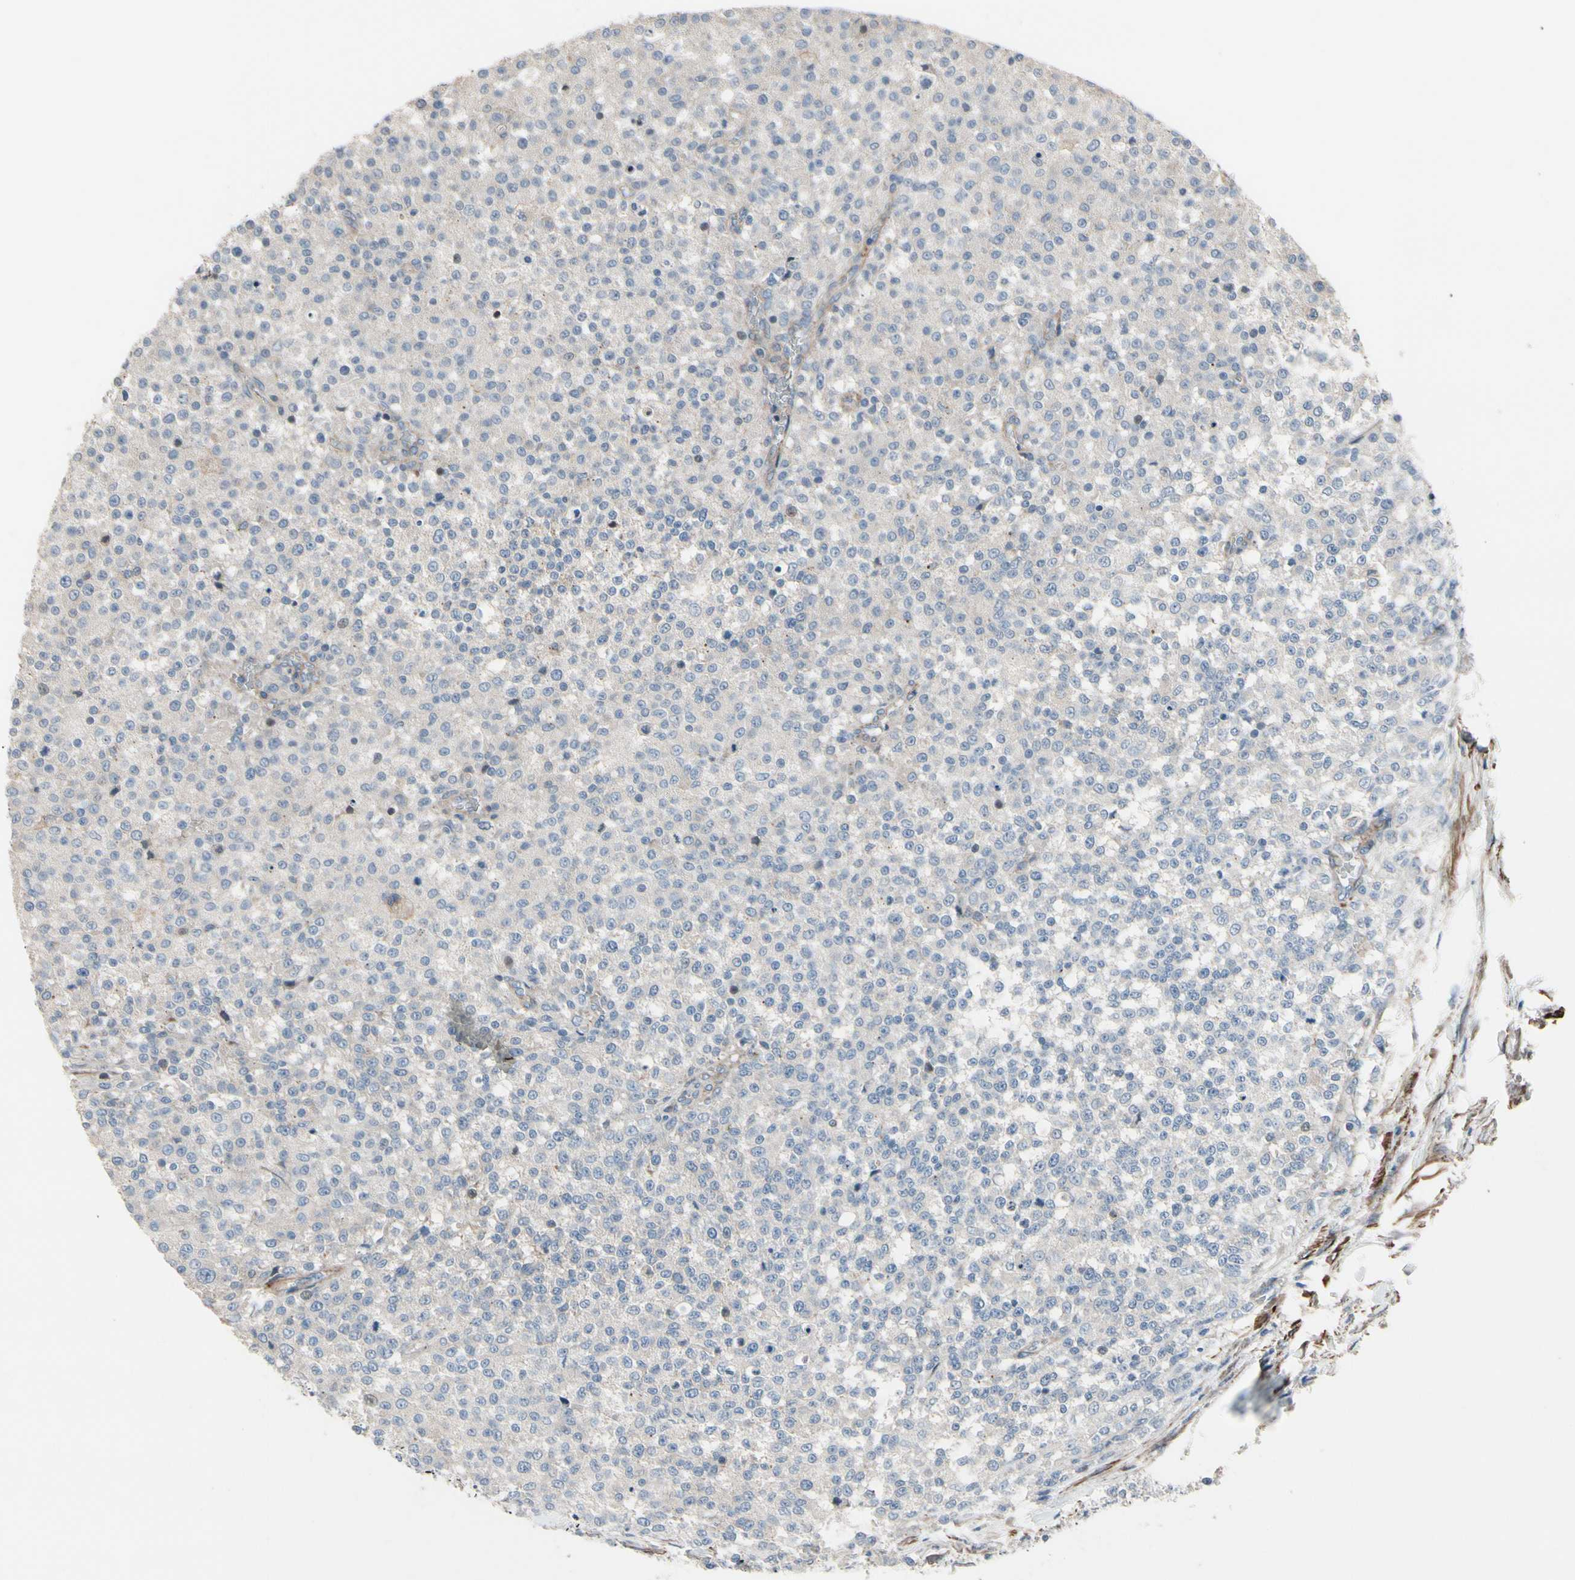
{"staining": {"intensity": "negative", "quantity": "none", "location": "none"}, "tissue": "testis cancer", "cell_type": "Tumor cells", "image_type": "cancer", "snomed": [{"axis": "morphology", "description": "Seminoma, NOS"}, {"axis": "topography", "description": "Testis"}], "caption": "An immunohistochemistry photomicrograph of seminoma (testis) is shown. There is no staining in tumor cells of seminoma (testis).", "gene": "TPM1", "patient": {"sex": "male", "age": 59}}